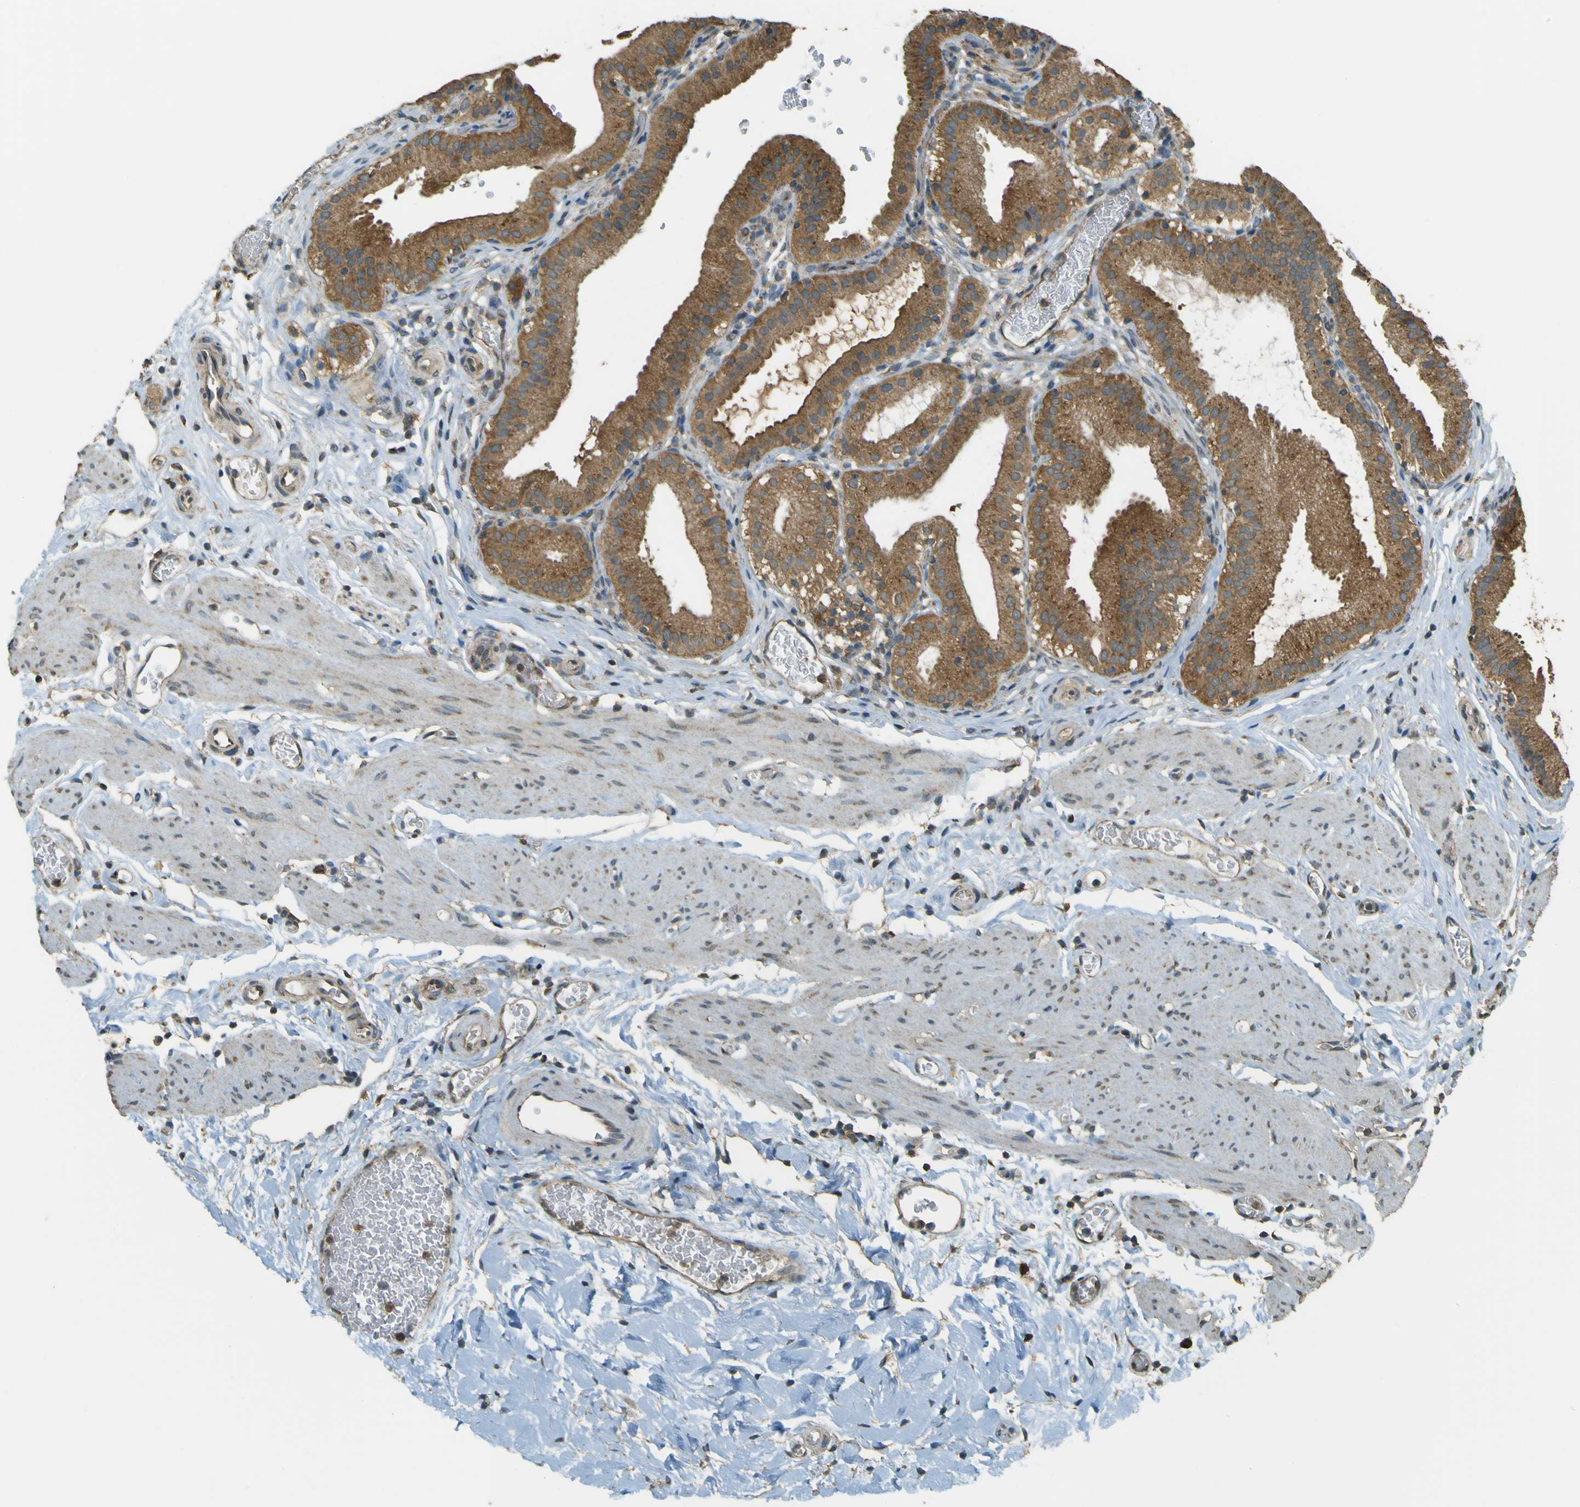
{"staining": {"intensity": "strong", "quantity": ">75%", "location": "cytoplasmic/membranous"}, "tissue": "gallbladder", "cell_type": "Glandular cells", "image_type": "normal", "snomed": [{"axis": "morphology", "description": "Normal tissue, NOS"}, {"axis": "topography", "description": "Gallbladder"}], "caption": "A brown stain shows strong cytoplasmic/membranous expression of a protein in glandular cells of unremarkable human gallbladder. The staining was performed using DAB (3,3'-diaminobenzidine) to visualize the protein expression in brown, while the nuclei were stained in blue with hematoxylin (Magnification: 20x).", "gene": "GOLGA1", "patient": {"sex": "male", "age": 54}}